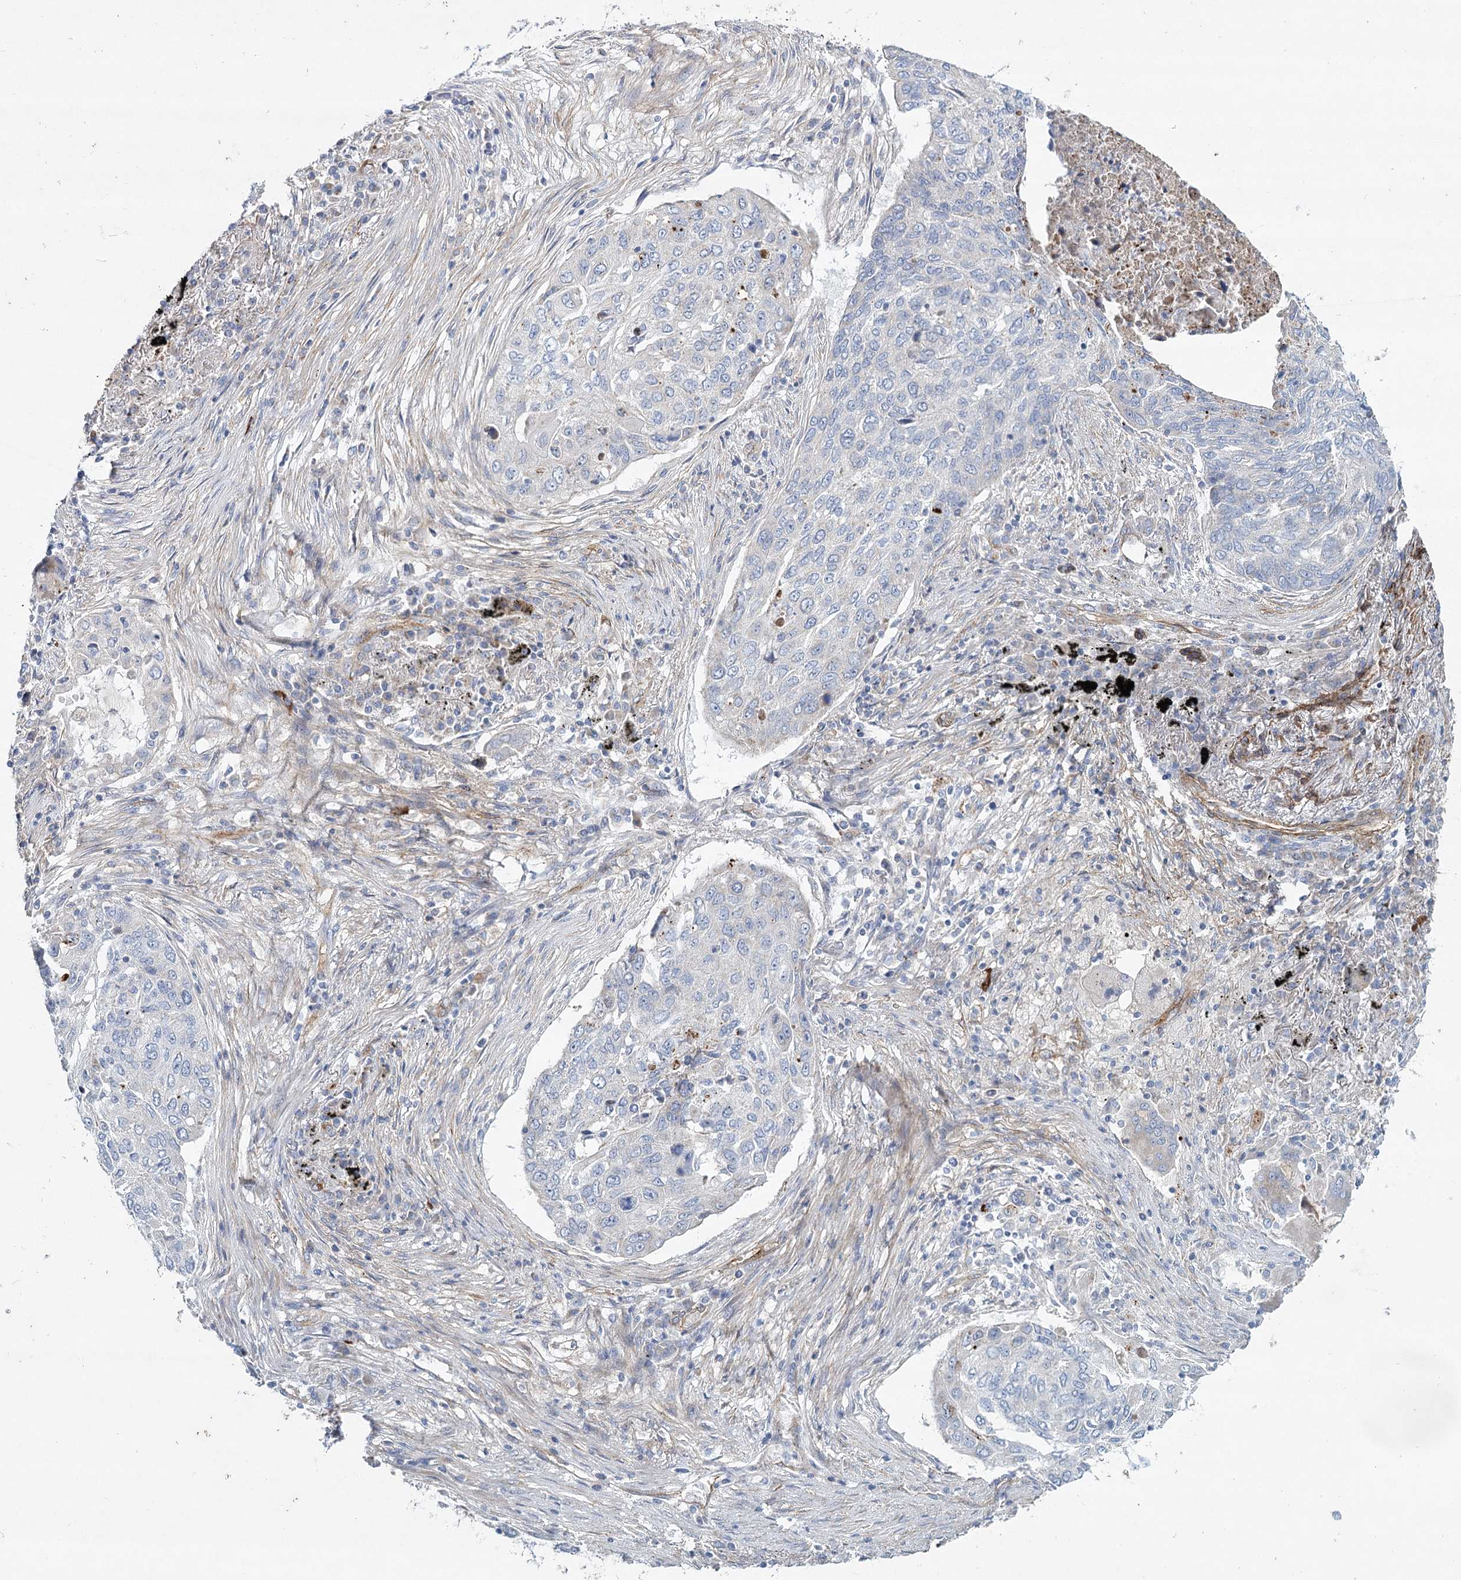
{"staining": {"intensity": "negative", "quantity": "none", "location": "none"}, "tissue": "lung cancer", "cell_type": "Tumor cells", "image_type": "cancer", "snomed": [{"axis": "morphology", "description": "Squamous cell carcinoma, NOS"}, {"axis": "topography", "description": "Lung"}], "caption": "High power microscopy micrograph of an immunohistochemistry photomicrograph of lung cancer, revealing no significant staining in tumor cells.", "gene": "TMEM164", "patient": {"sex": "female", "age": 63}}